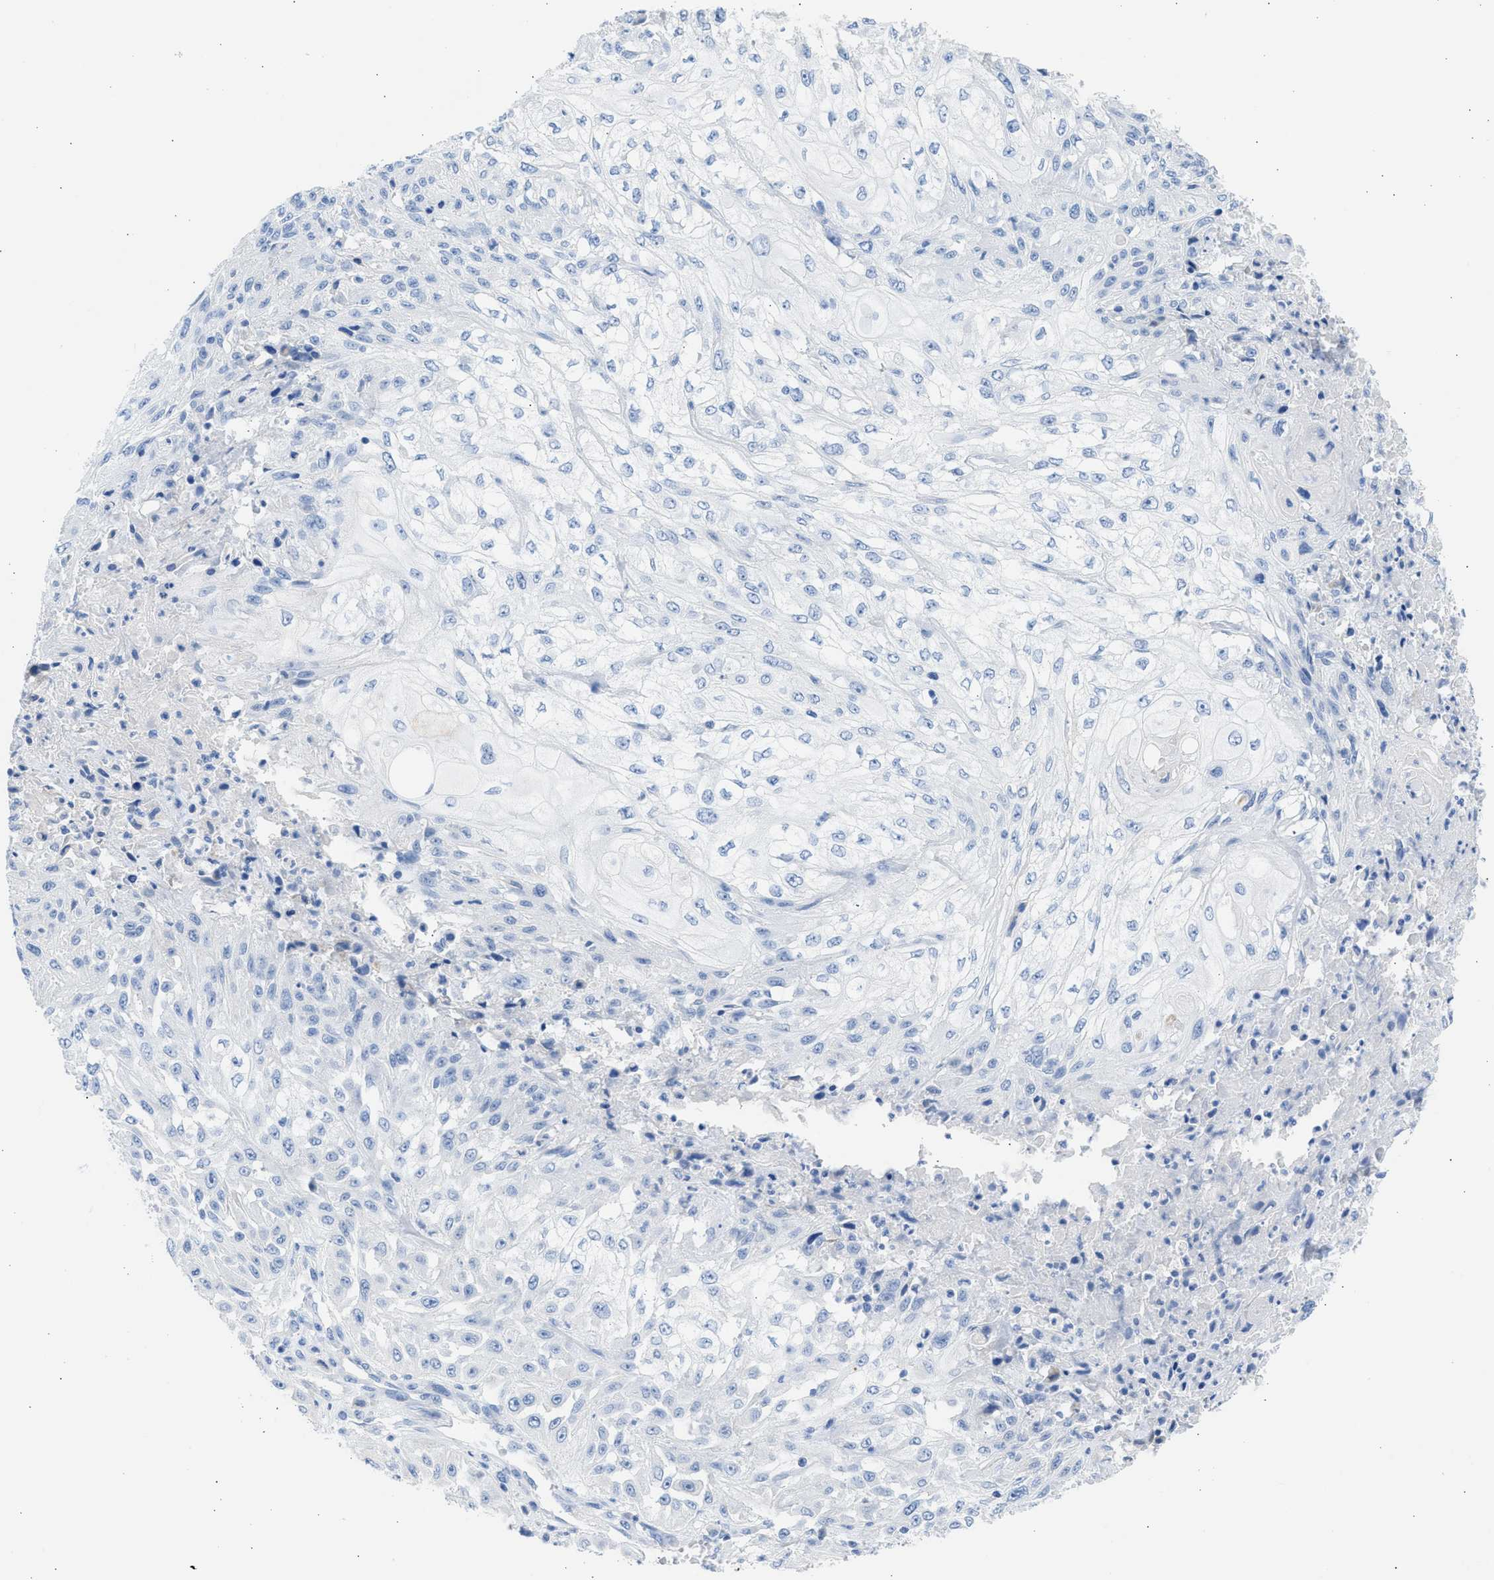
{"staining": {"intensity": "negative", "quantity": "none", "location": "none"}, "tissue": "skin cancer", "cell_type": "Tumor cells", "image_type": "cancer", "snomed": [{"axis": "morphology", "description": "Squamous cell carcinoma, NOS"}, {"axis": "morphology", "description": "Squamous cell carcinoma, metastatic, NOS"}, {"axis": "topography", "description": "Skin"}, {"axis": "topography", "description": "Lymph node"}], "caption": "High power microscopy histopathology image of an IHC image of skin cancer (metastatic squamous cell carcinoma), revealing no significant staining in tumor cells. (Brightfield microscopy of DAB immunohistochemistry (IHC) at high magnification).", "gene": "SPATA3", "patient": {"sex": "male", "age": 75}}